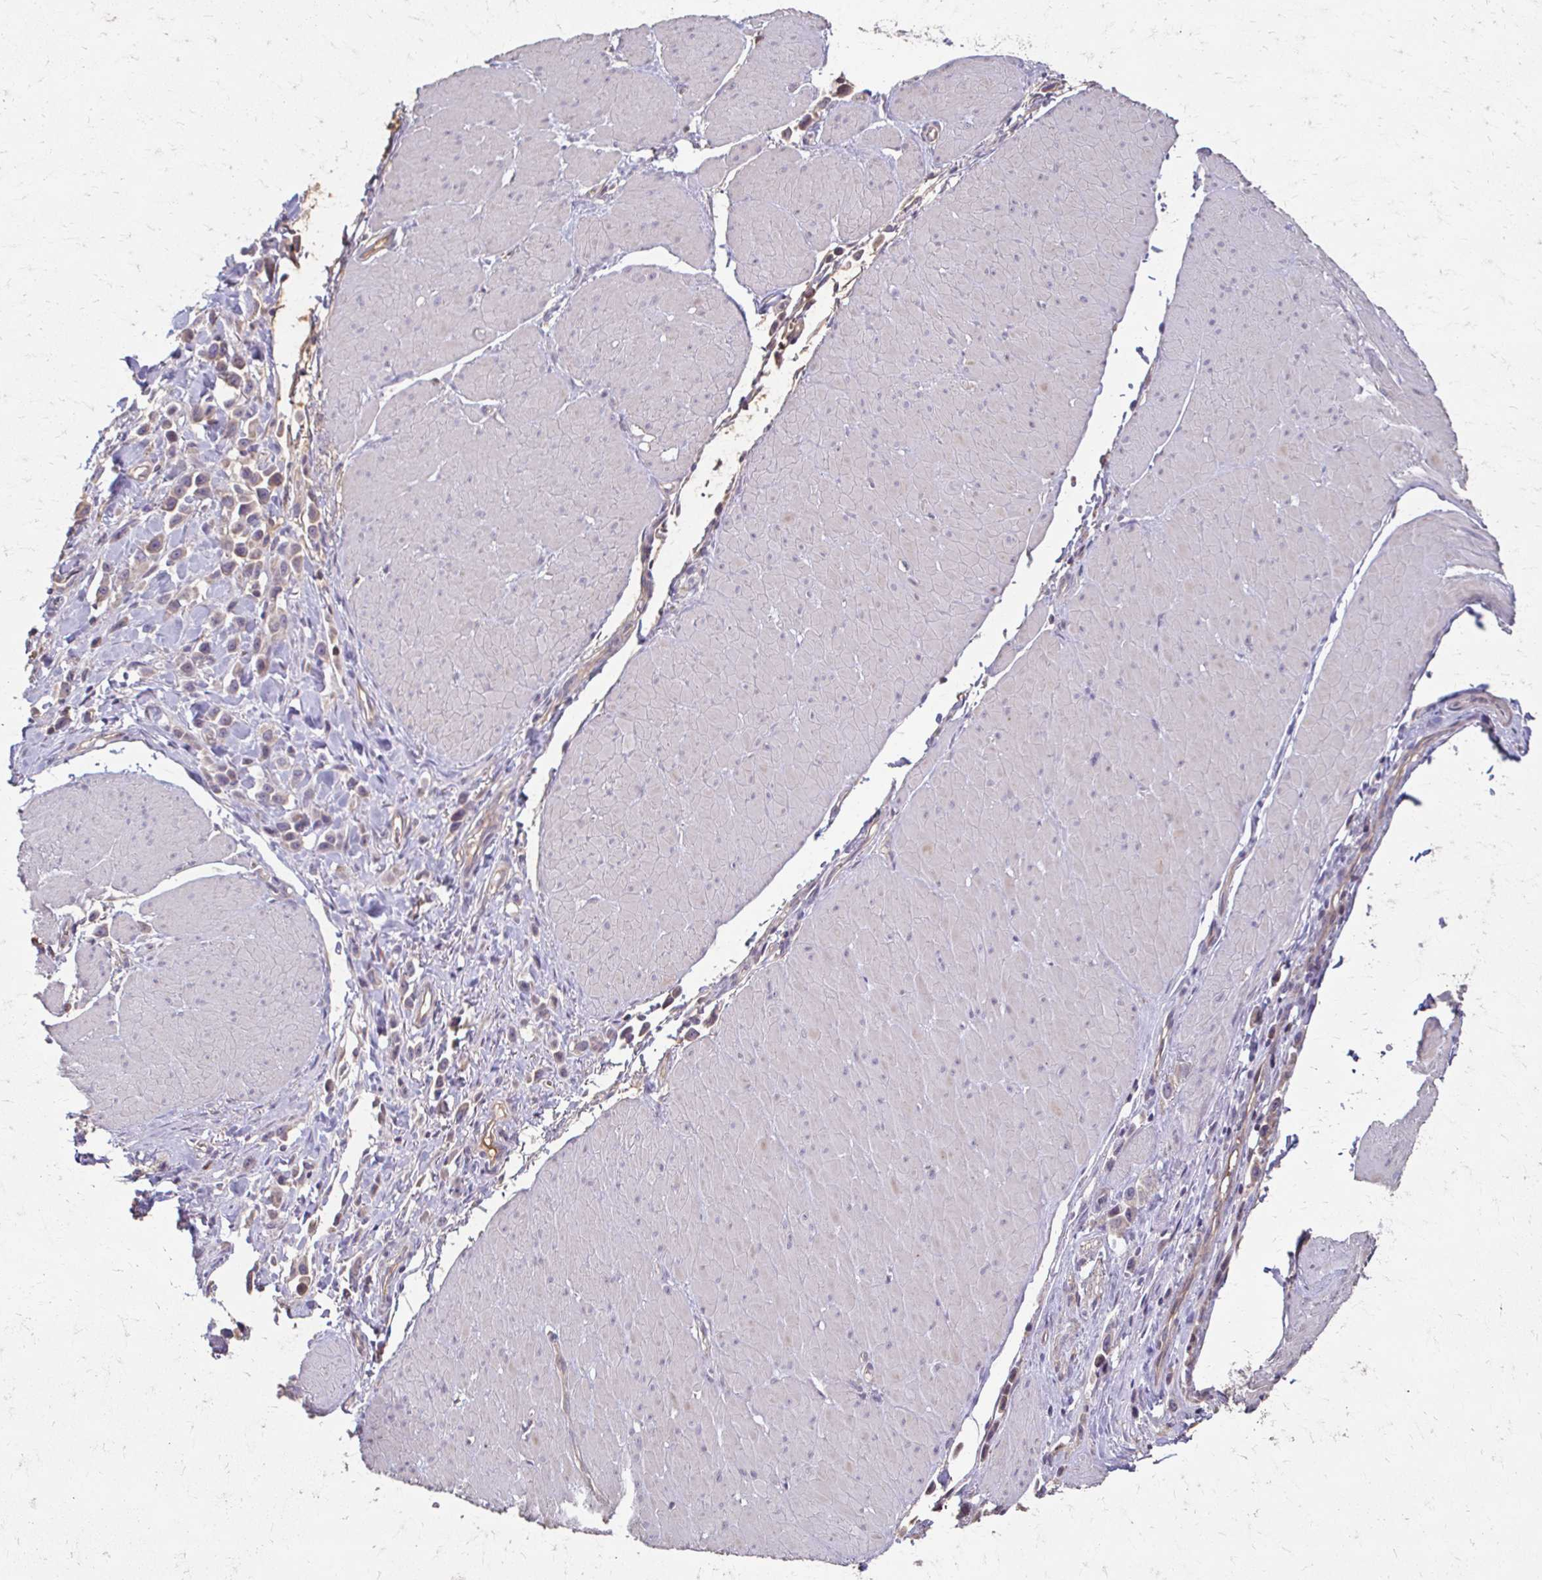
{"staining": {"intensity": "weak", "quantity": ">75%", "location": "cytoplasmic/membranous"}, "tissue": "stomach cancer", "cell_type": "Tumor cells", "image_type": "cancer", "snomed": [{"axis": "morphology", "description": "Adenocarcinoma, NOS"}, {"axis": "topography", "description": "Stomach"}], "caption": "Immunohistochemistry (DAB) staining of human stomach adenocarcinoma exhibits weak cytoplasmic/membranous protein expression in about >75% of tumor cells.", "gene": "IL18BP", "patient": {"sex": "male", "age": 47}}